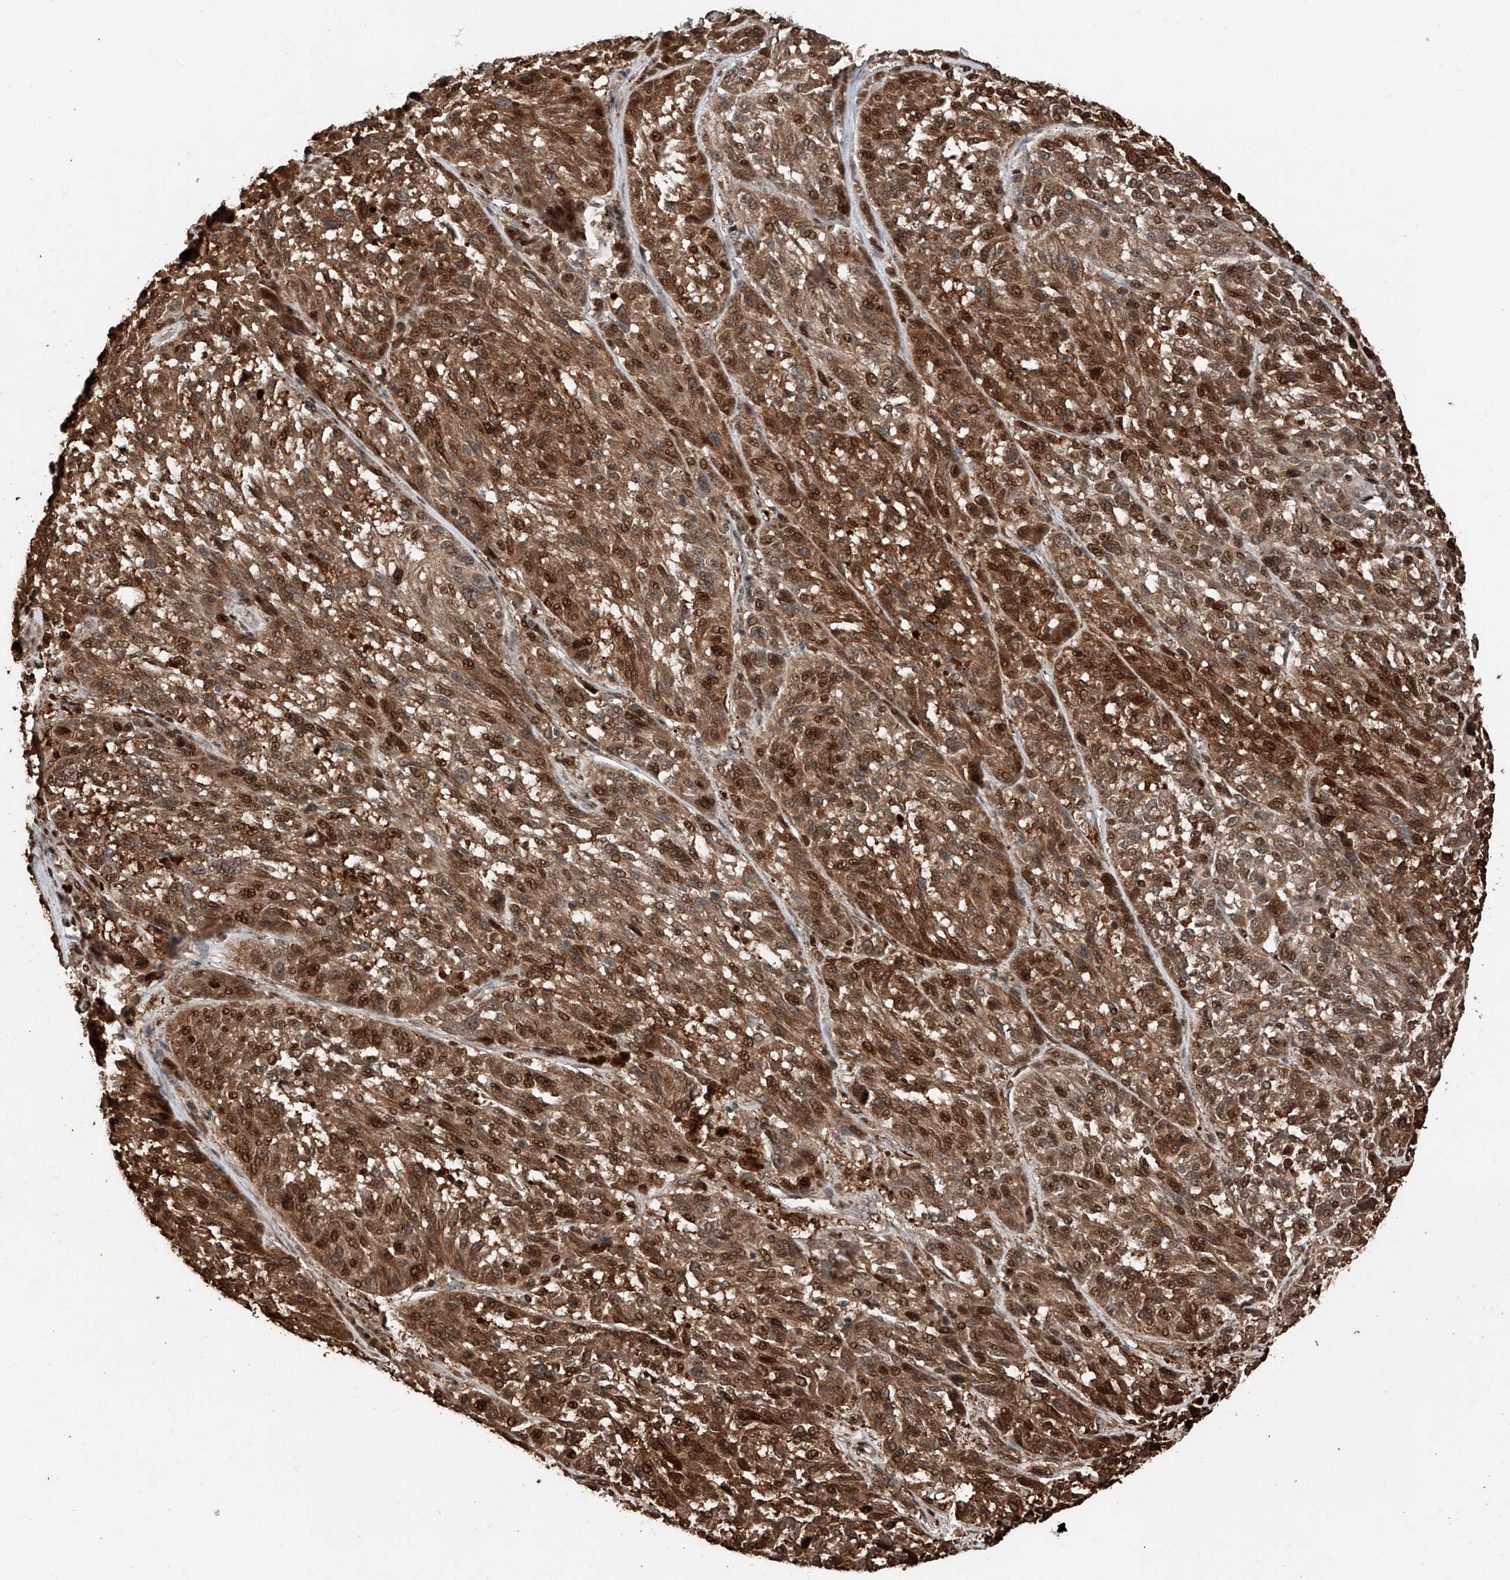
{"staining": {"intensity": "moderate", "quantity": ">75%", "location": "cytoplasmic/membranous,nuclear"}, "tissue": "melanoma", "cell_type": "Tumor cells", "image_type": "cancer", "snomed": [{"axis": "morphology", "description": "Malignant melanoma, NOS"}, {"axis": "topography", "description": "Skin"}], "caption": "This is a photomicrograph of immunohistochemistry (IHC) staining of malignant melanoma, which shows moderate positivity in the cytoplasmic/membranous and nuclear of tumor cells.", "gene": "RMND1", "patient": {"sex": "male", "age": 53}}